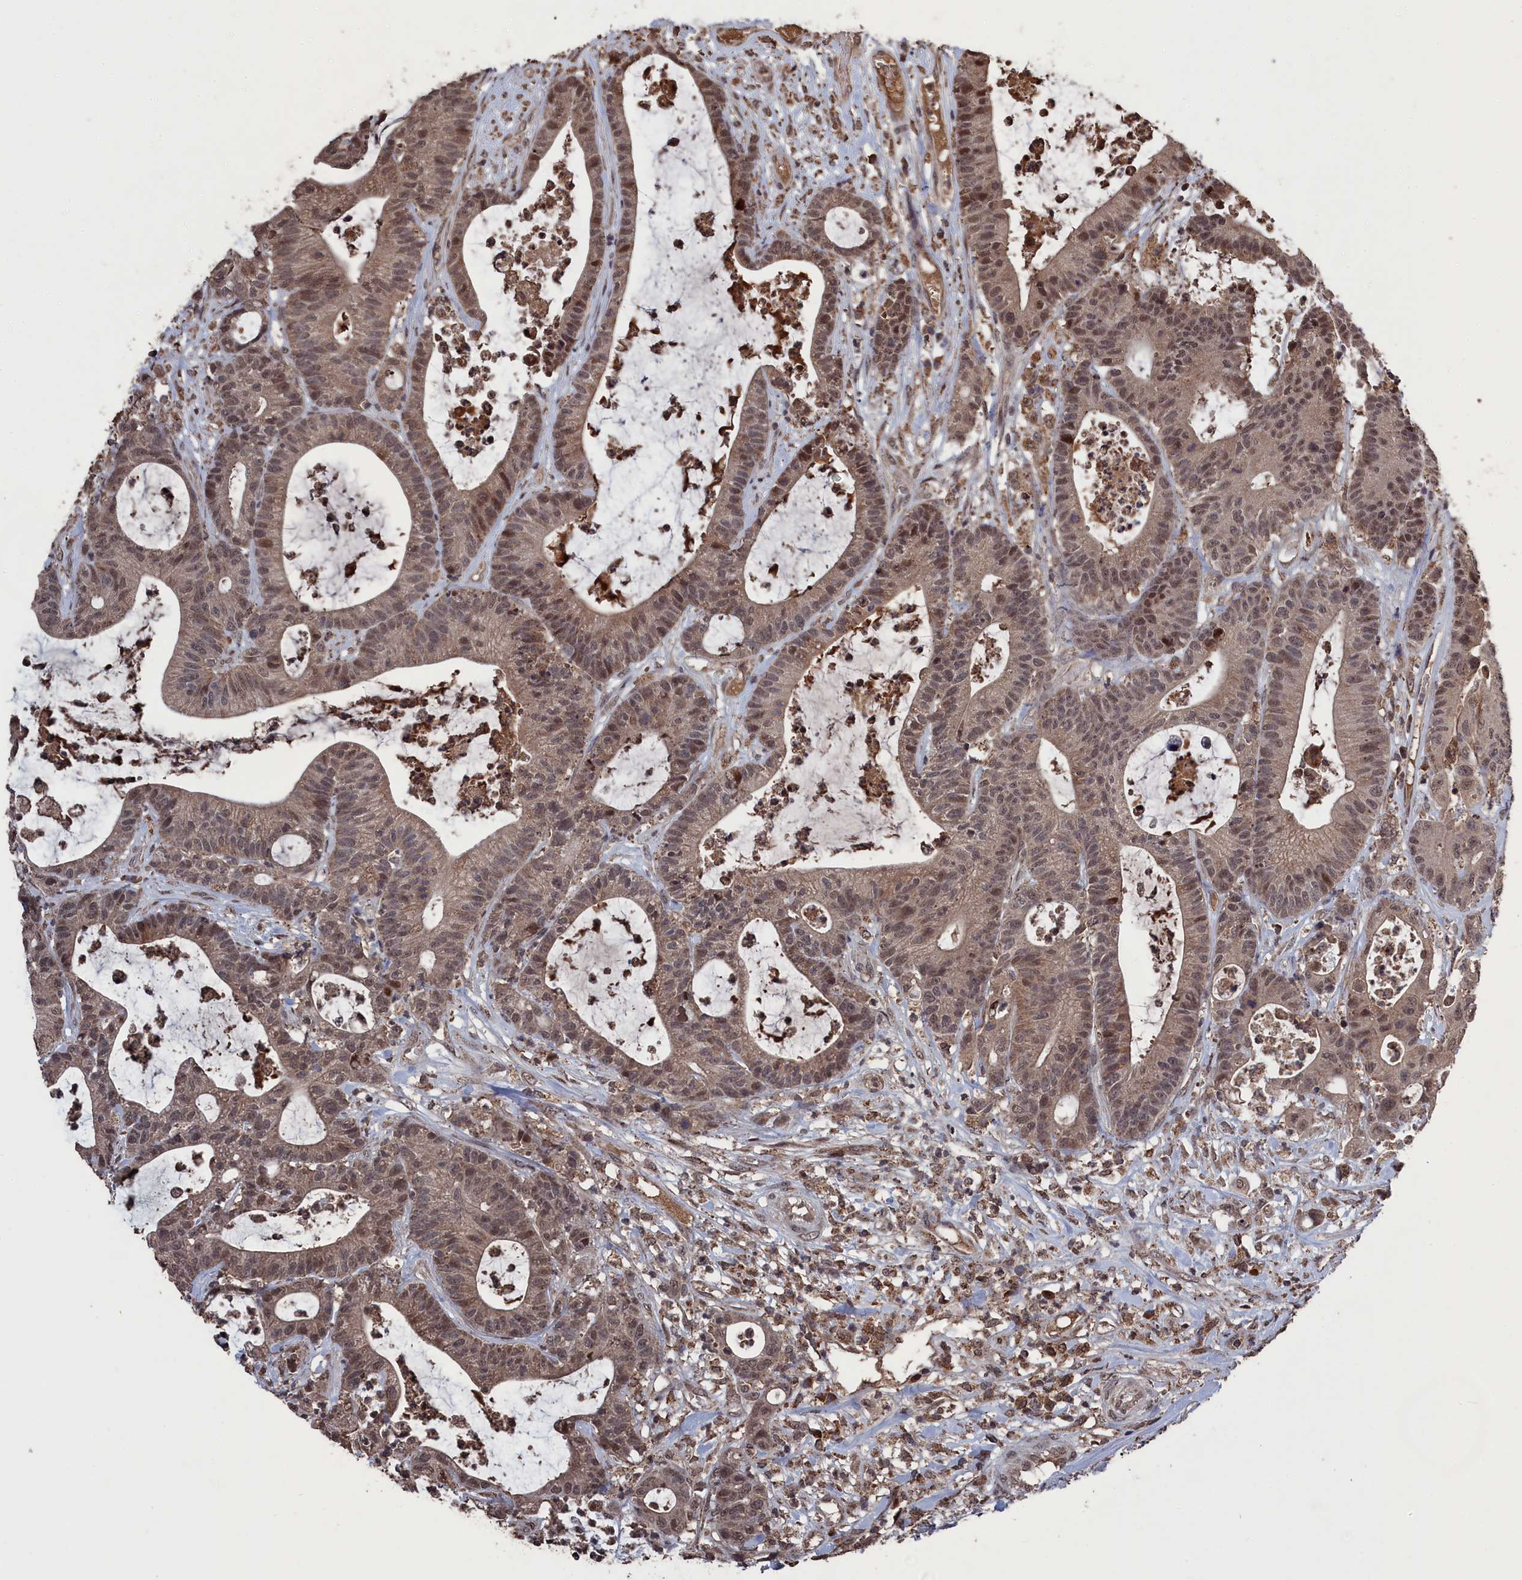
{"staining": {"intensity": "moderate", "quantity": ">75%", "location": "nuclear"}, "tissue": "colorectal cancer", "cell_type": "Tumor cells", "image_type": "cancer", "snomed": [{"axis": "morphology", "description": "Adenocarcinoma, NOS"}, {"axis": "topography", "description": "Colon"}], "caption": "Immunohistochemistry histopathology image of neoplastic tissue: human colorectal adenocarcinoma stained using immunohistochemistry (IHC) exhibits medium levels of moderate protein expression localized specifically in the nuclear of tumor cells, appearing as a nuclear brown color.", "gene": "CEACAM21", "patient": {"sex": "female", "age": 84}}